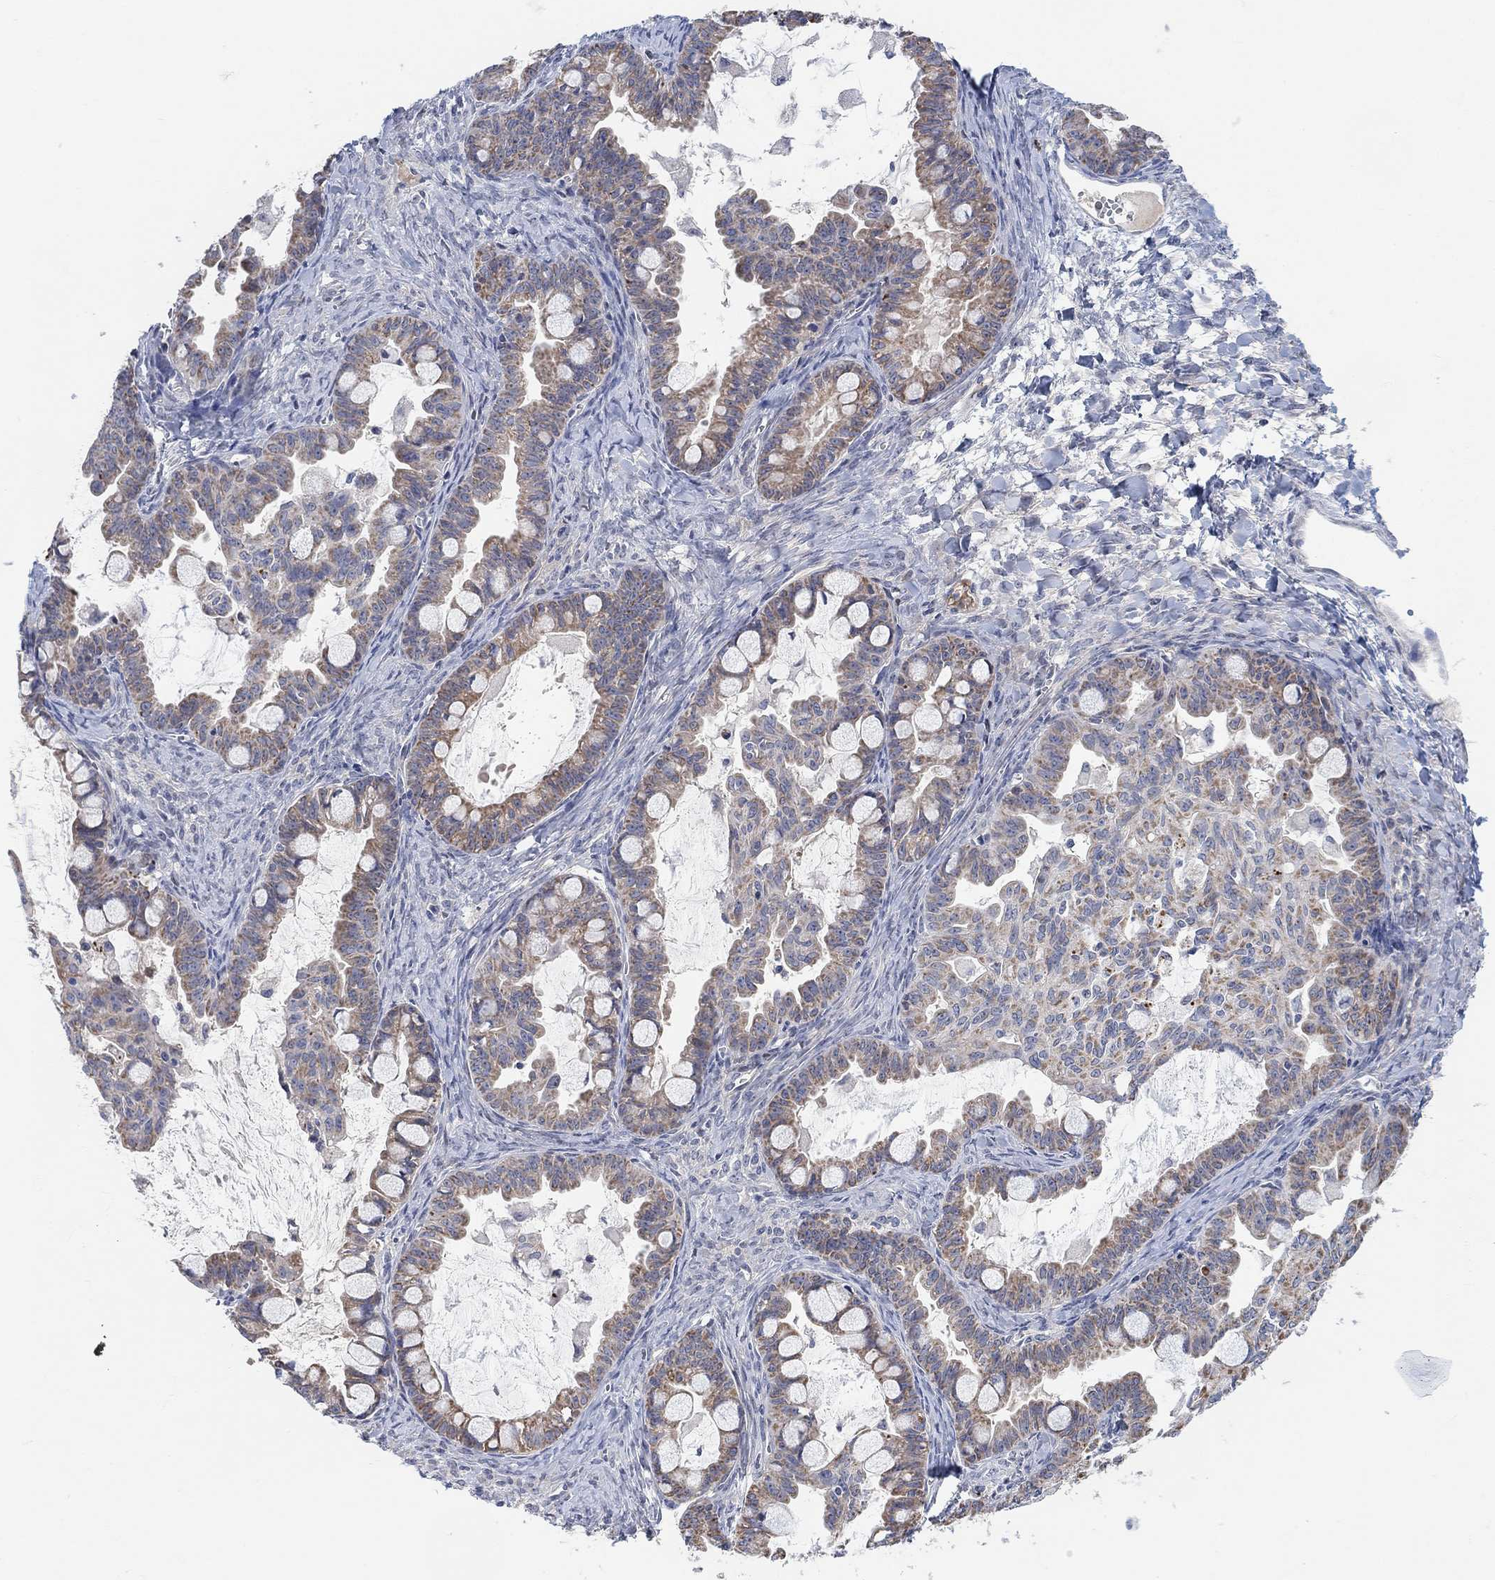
{"staining": {"intensity": "moderate", "quantity": ">75%", "location": "cytoplasmic/membranous"}, "tissue": "ovarian cancer", "cell_type": "Tumor cells", "image_type": "cancer", "snomed": [{"axis": "morphology", "description": "Cystadenocarcinoma, mucinous, NOS"}, {"axis": "topography", "description": "Ovary"}], "caption": "Immunohistochemical staining of human ovarian mucinous cystadenocarcinoma shows moderate cytoplasmic/membranous protein staining in about >75% of tumor cells.", "gene": "HCRTR1", "patient": {"sex": "female", "age": 63}}